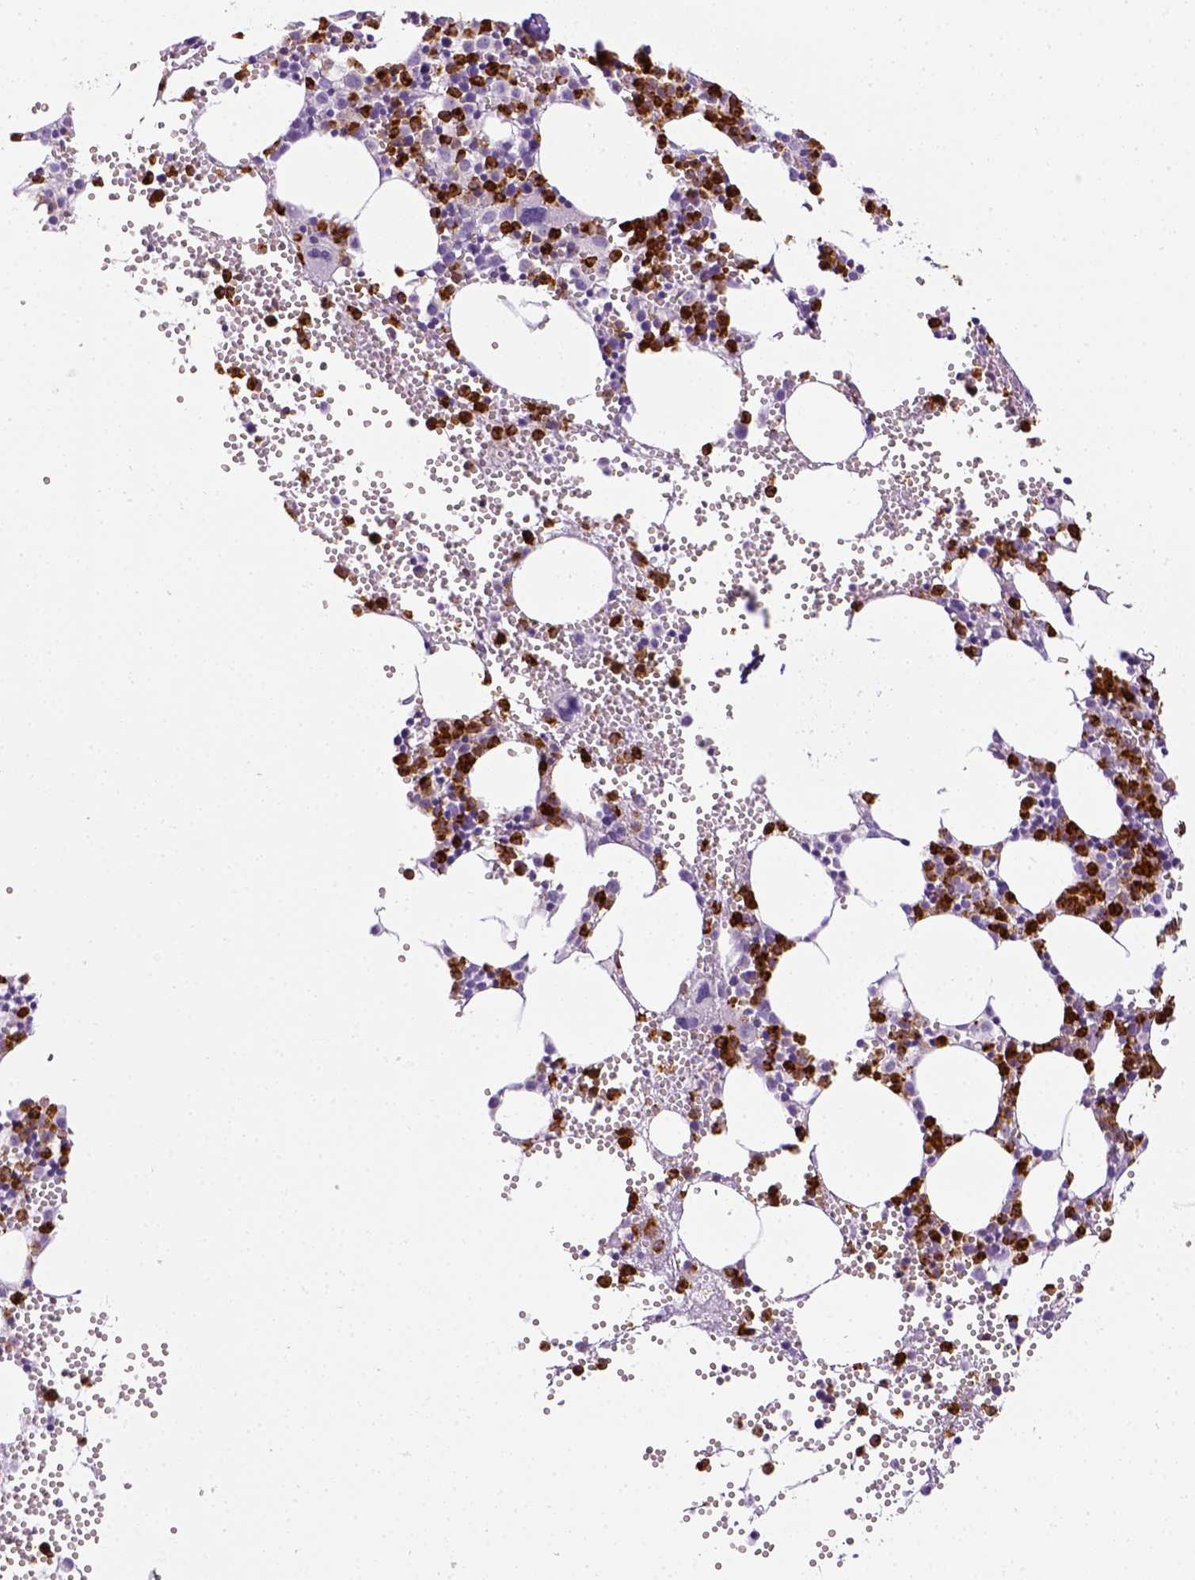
{"staining": {"intensity": "strong", "quantity": "25%-75%", "location": "cytoplasmic/membranous"}, "tissue": "bone marrow", "cell_type": "Hematopoietic cells", "image_type": "normal", "snomed": [{"axis": "morphology", "description": "Normal tissue, NOS"}, {"axis": "topography", "description": "Bone marrow"}], "caption": "A high amount of strong cytoplasmic/membranous staining is seen in approximately 25%-75% of hematopoietic cells in benign bone marrow. Nuclei are stained in blue.", "gene": "ITGAM", "patient": {"sex": "male", "age": 89}}